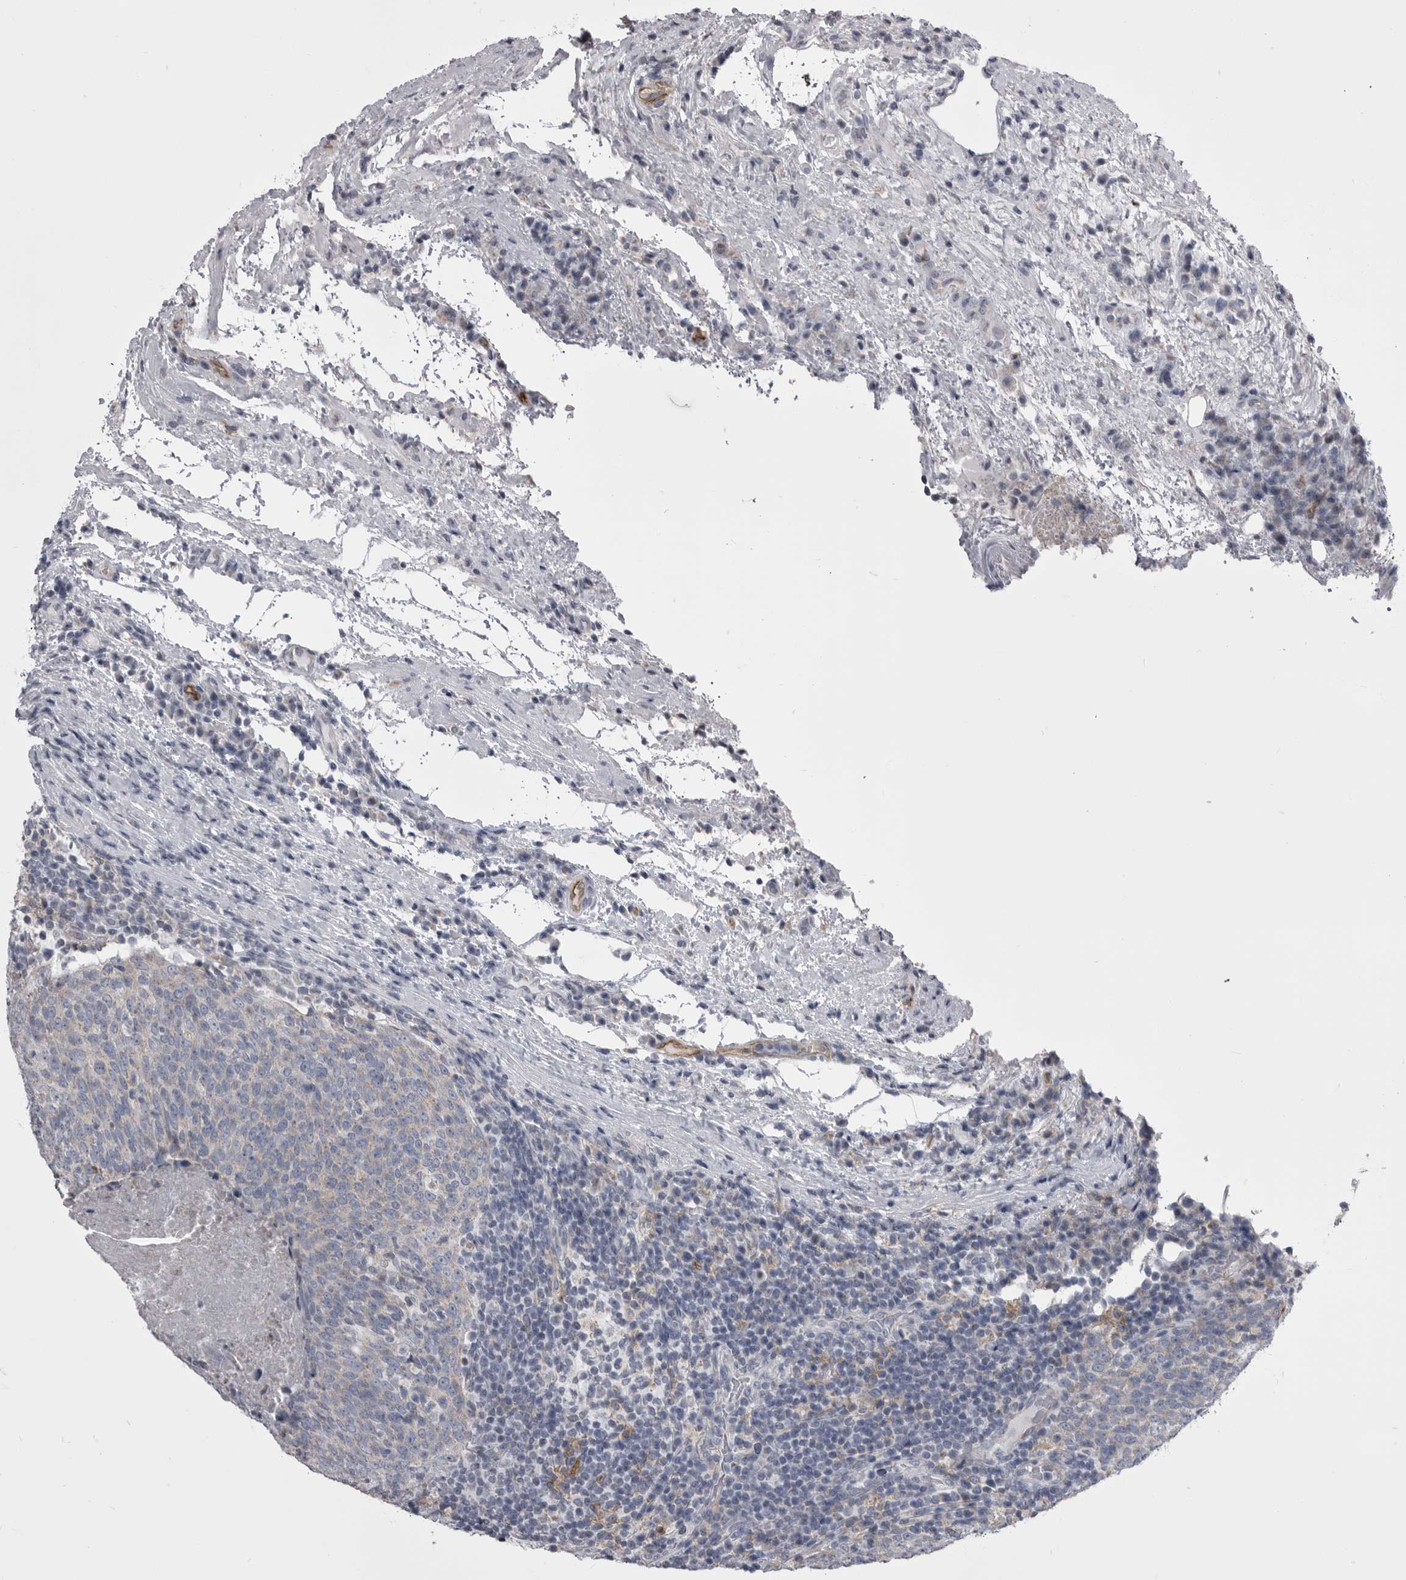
{"staining": {"intensity": "weak", "quantity": "<25%", "location": "cytoplasmic/membranous"}, "tissue": "head and neck cancer", "cell_type": "Tumor cells", "image_type": "cancer", "snomed": [{"axis": "morphology", "description": "Squamous cell carcinoma, NOS"}, {"axis": "morphology", "description": "Squamous cell carcinoma, metastatic, NOS"}, {"axis": "topography", "description": "Lymph node"}, {"axis": "topography", "description": "Head-Neck"}], "caption": "The image reveals no staining of tumor cells in squamous cell carcinoma (head and neck).", "gene": "OPLAH", "patient": {"sex": "male", "age": 62}}